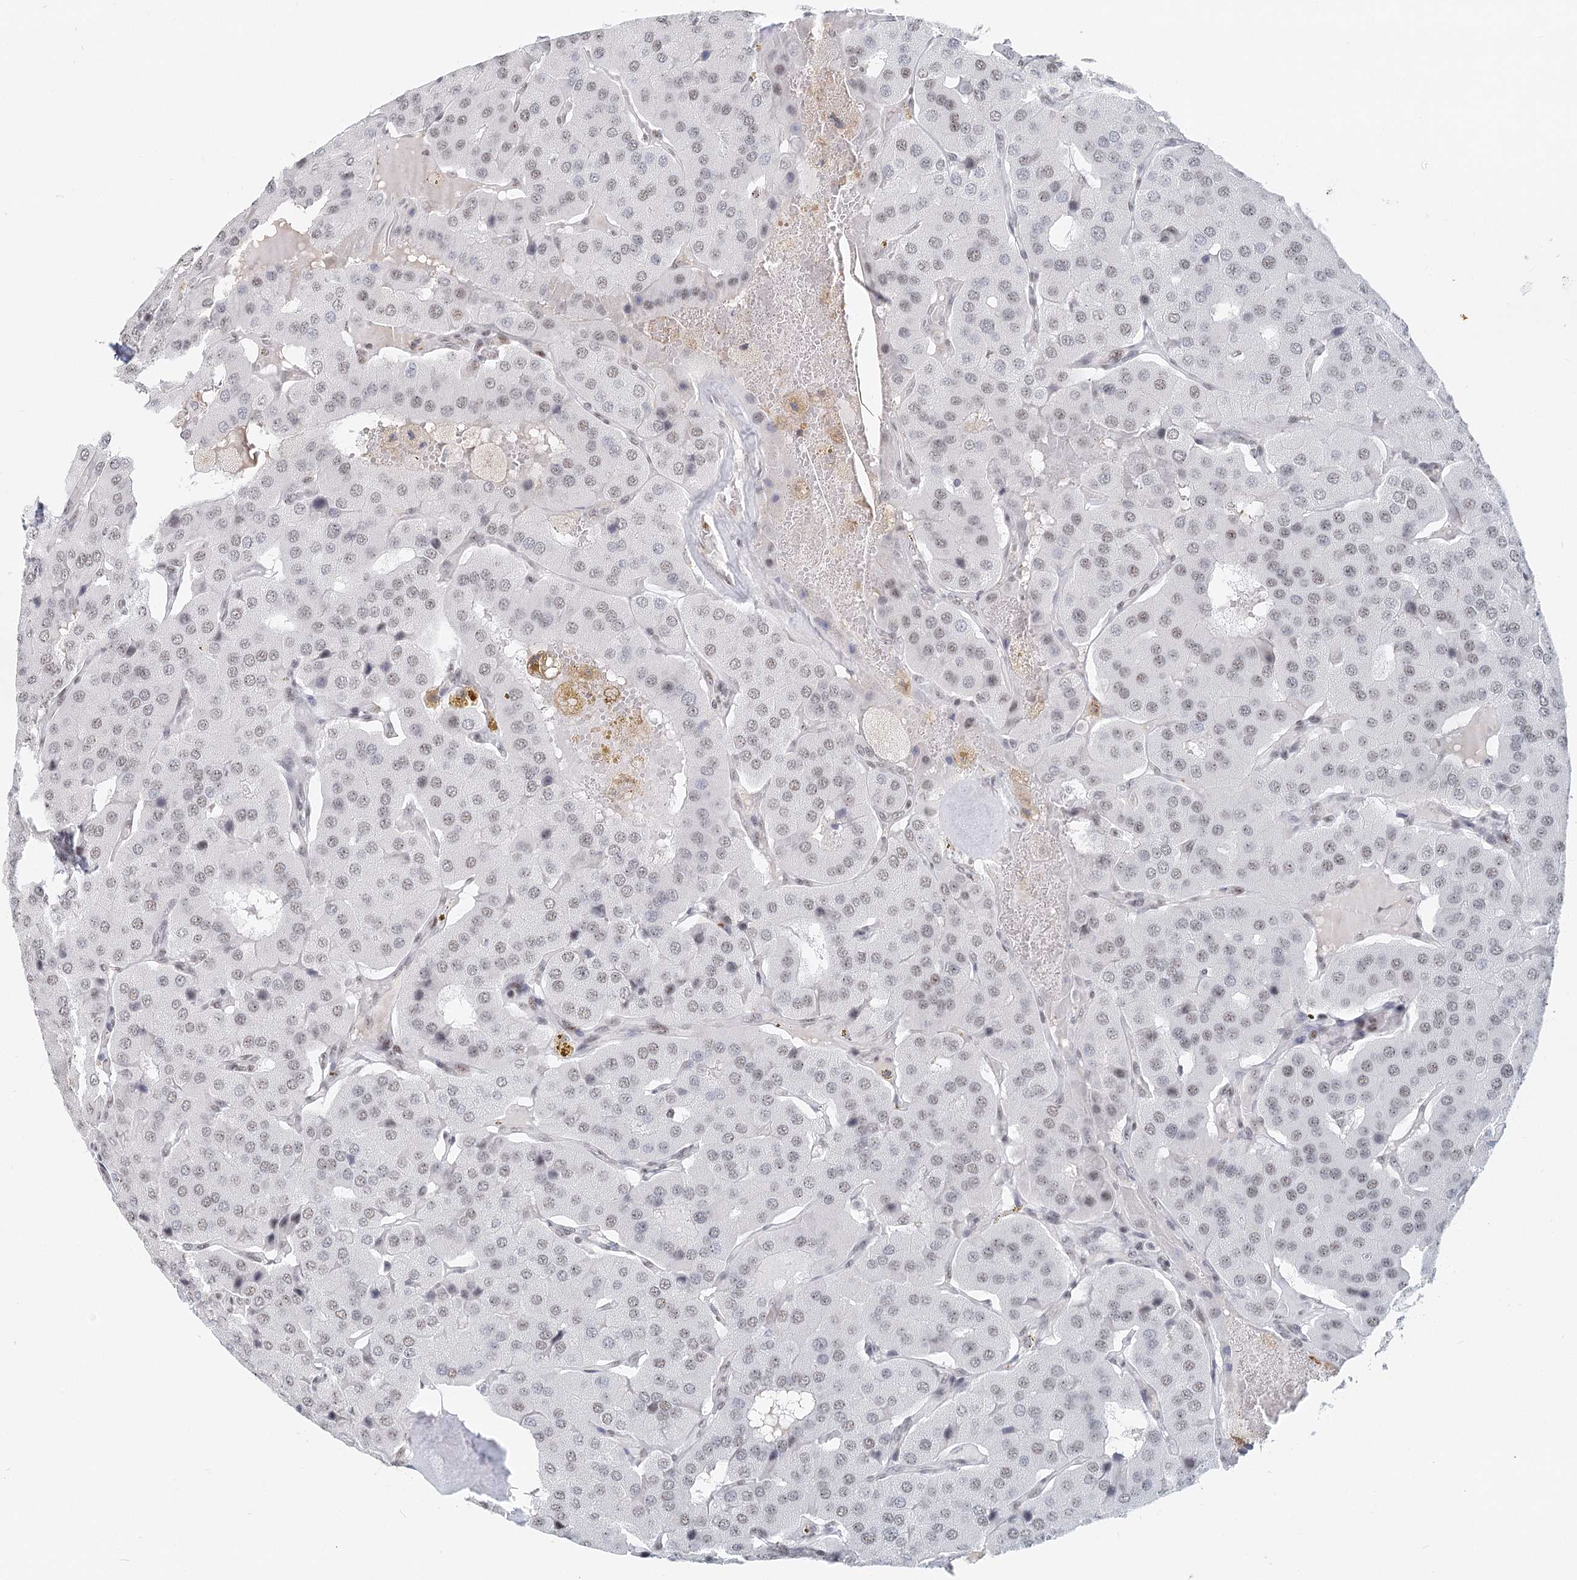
{"staining": {"intensity": "negative", "quantity": "none", "location": "none"}, "tissue": "parathyroid gland", "cell_type": "Glandular cells", "image_type": "normal", "snomed": [{"axis": "morphology", "description": "Normal tissue, NOS"}, {"axis": "morphology", "description": "Adenoma, NOS"}, {"axis": "topography", "description": "Parathyroid gland"}], "caption": "A photomicrograph of human parathyroid gland is negative for staining in glandular cells. (Stains: DAB immunohistochemistry (IHC) with hematoxylin counter stain, Microscopy: brightfield microscopy at high magnification).", "gene": "BNIP5", "patient": {"sex": "female", "age": 86}}